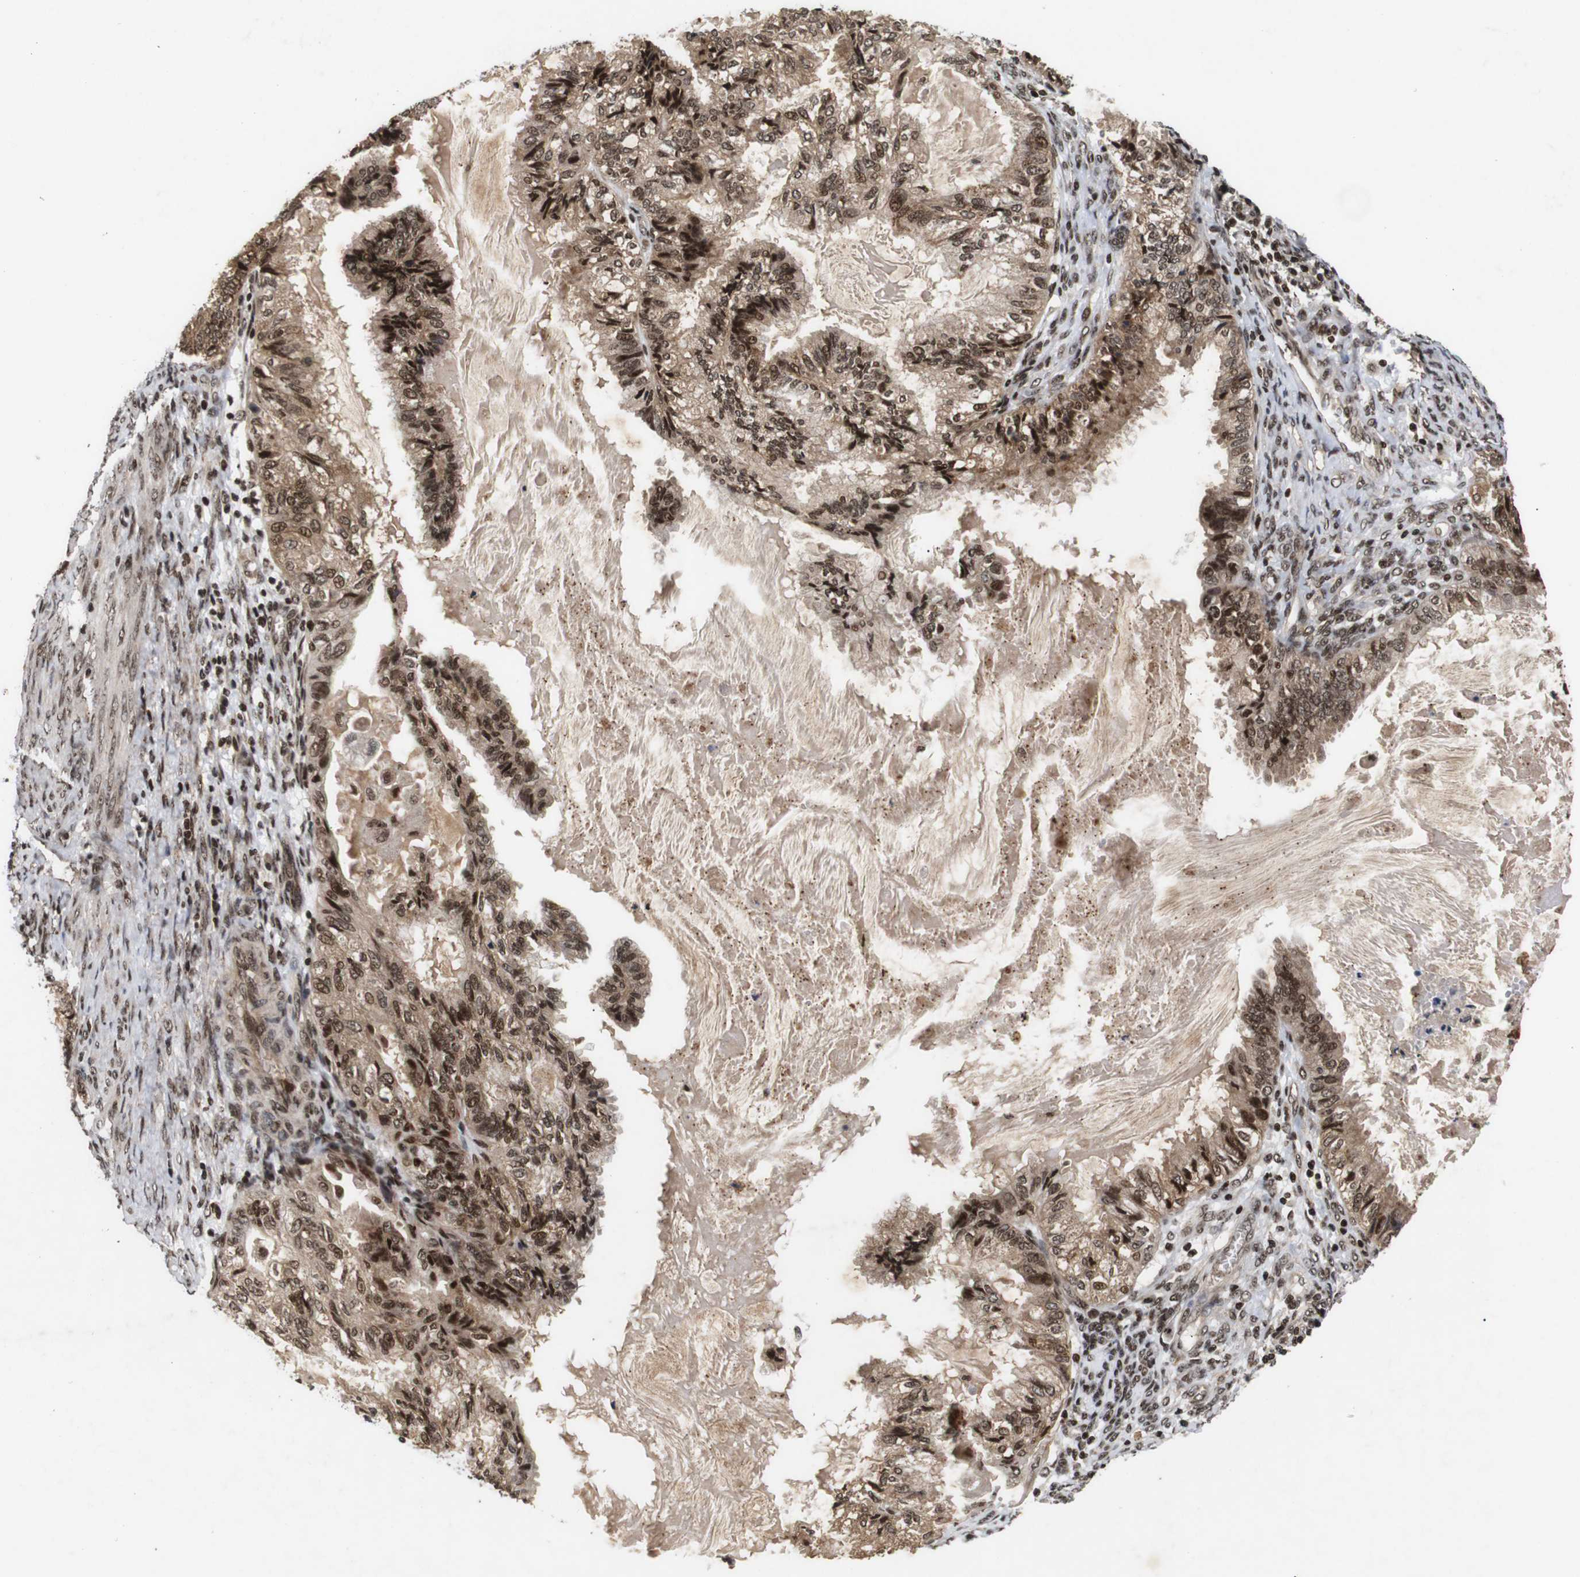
{"staining": {"intensity": "strong", "quantity": ">75%", "location": "cytoplasmic/membranous,nuclear"}, "tissue": "cervical cancer", "cell_type": "Tumor cells", "image_type": "cancer", "snomed": [{"axis": "morphology", "description": "Normal tissue, NOS"}, {"axis": "morphology", "description": "Adenocarcinoma, NOS"}, {"axis": "topography", "description": "Cervix"}, {"axis": "topography", "description": "Endometrium"}], "caption": "A high-resolution photomicrograph shows IHC staining of cervical cancer (adenocarcinoma), which reveals strong cytoplasmic/membranous and nuclear staining in approximately >75% of tumor cells. (DAB IHC with brightfield microscopy, high magnification).", "gene": "KIF23", "patient": {"sex": "female", "age": 86}}